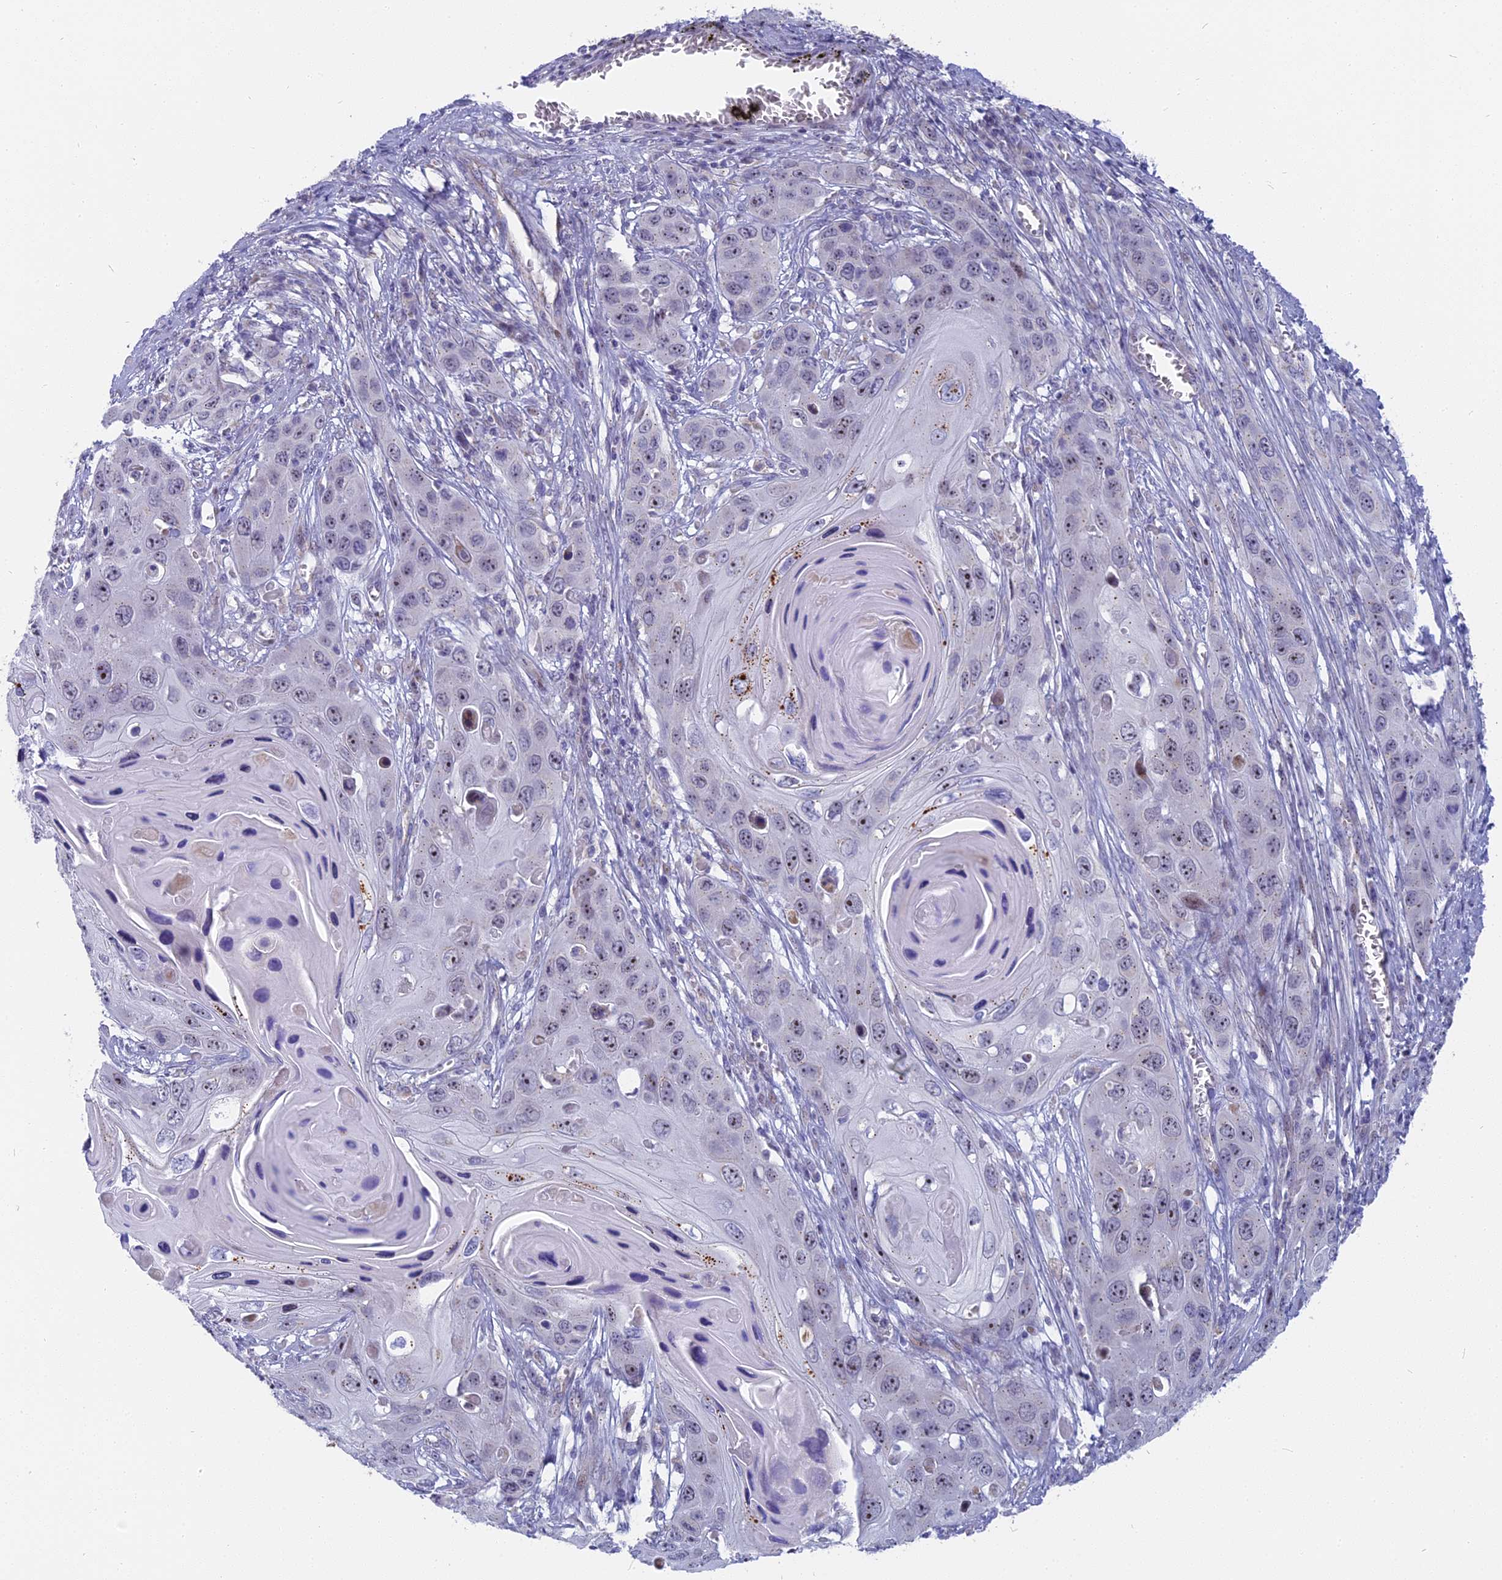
{"staining": {"intensity": "negative", "quantity": "none", "location": "none"}, "tissue": "skin cancer", "cell_type": "Tumor cells", "image_type": "cancer", "snomed": [{"axis": "morphology", "description": "Squamous cell carcinoma, NOS"}, {"axis": "topography", "description": "Skin"}], "caption": "IHC histopathology image of skin cancer stained for a protein (brown), which reveals no expression in tumor cells.", "gene": "DTWD1", "patient": {"sex": "male", "age": 55}}